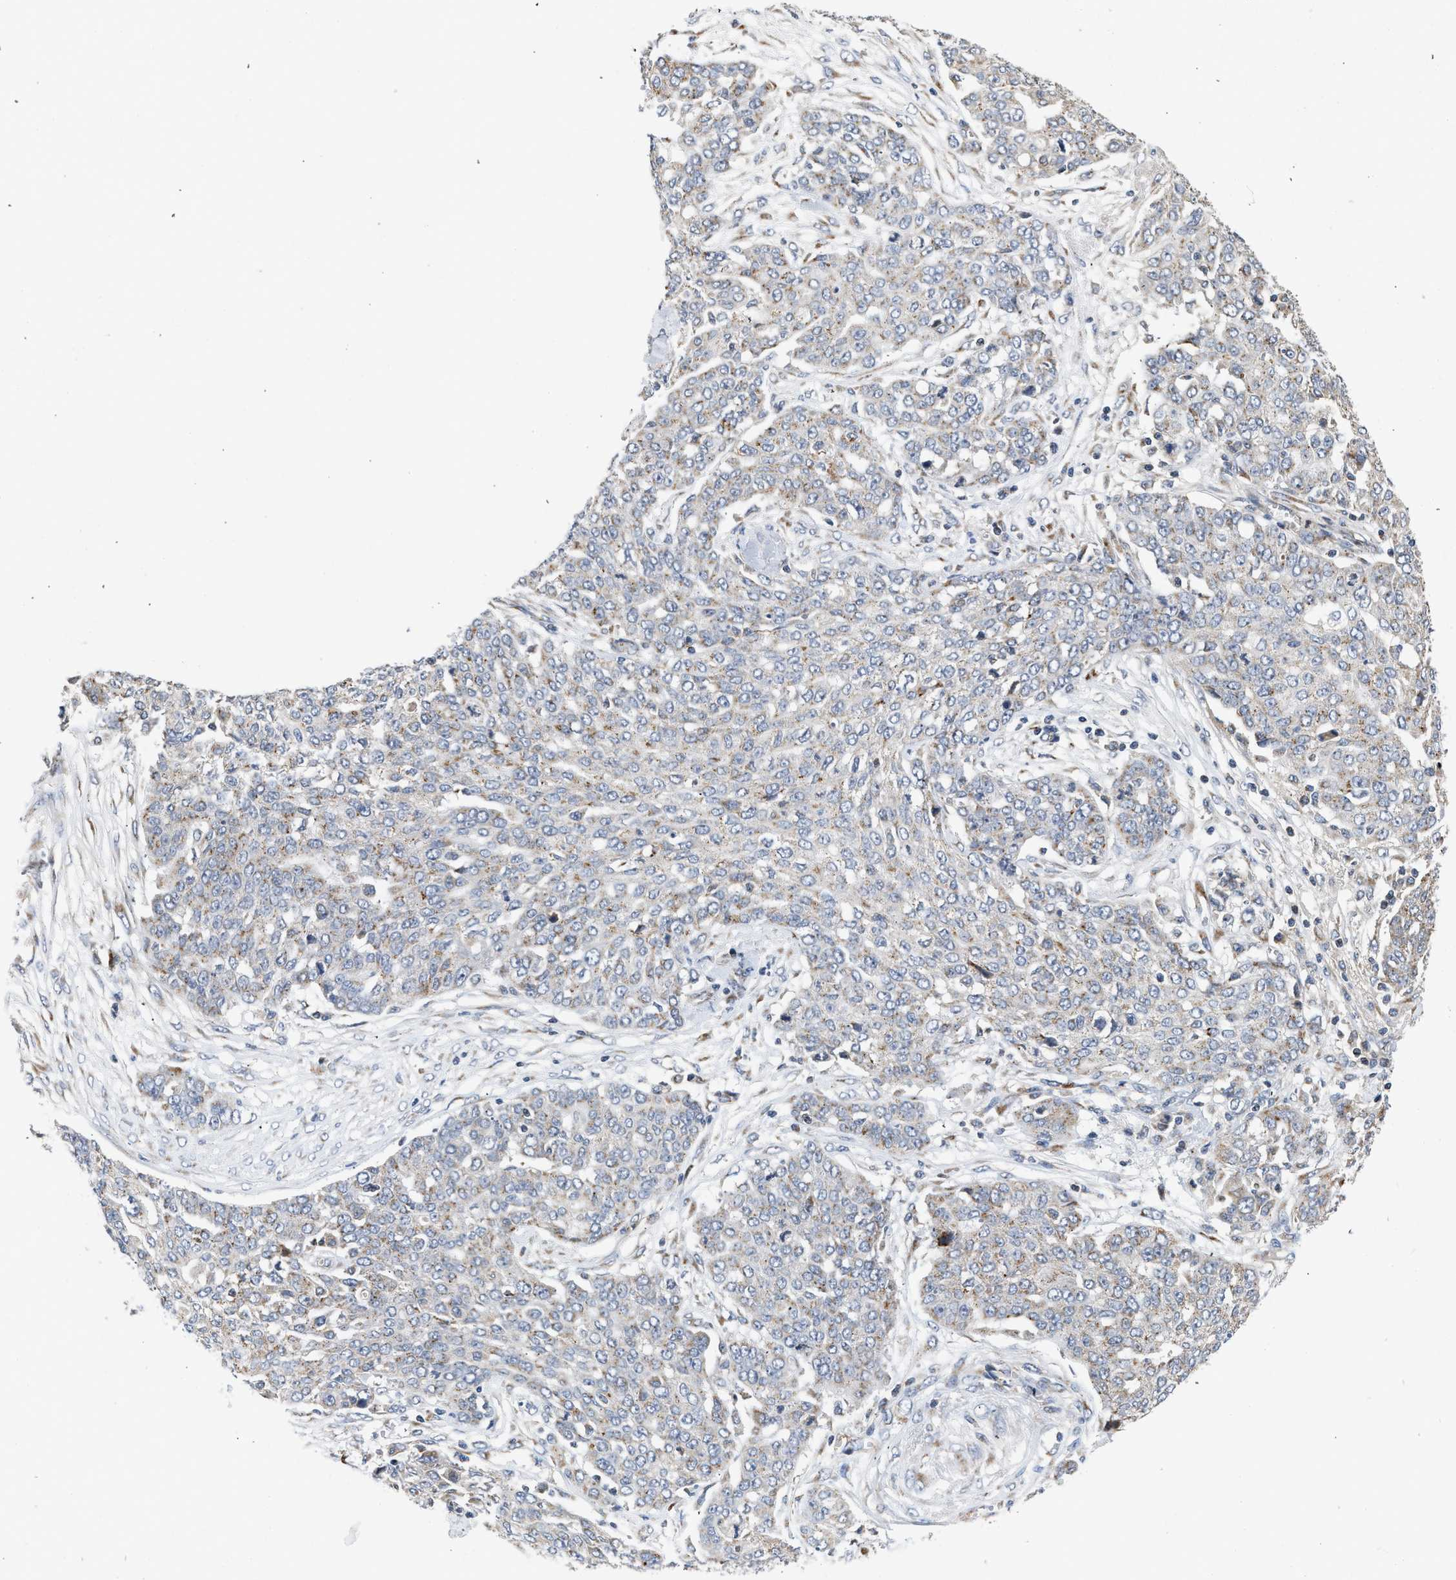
{"staining": {"intensity": "weak", "quantity": ">75%", "location": "cytoplasmic/membranous"}, "tissue": "ovarian cancer", "cell_type": "Tumor cells", "image_type": "cancer", "snomed": [{"axis": "morphology", "description": "Cystadenocarcinoma, serous, NOS"}, {"axis": "topography", "description": "Soft tissue"}, {"axis": "topography", "description": "Ovary"}], "caption": "Immunohistochemistry (IHC) image of neoplastic tissue: serous cystadenocarcinoma (ovarian) stained using immunohistochemistry displays low levels of weak protein expression localized specifically in the cytoplasmic/membranous of tumor cells, appearing as a cytoplasmic/membranous brown color.", "gene": "PIM1", "patient": {"sex": "female", "age": 57}}